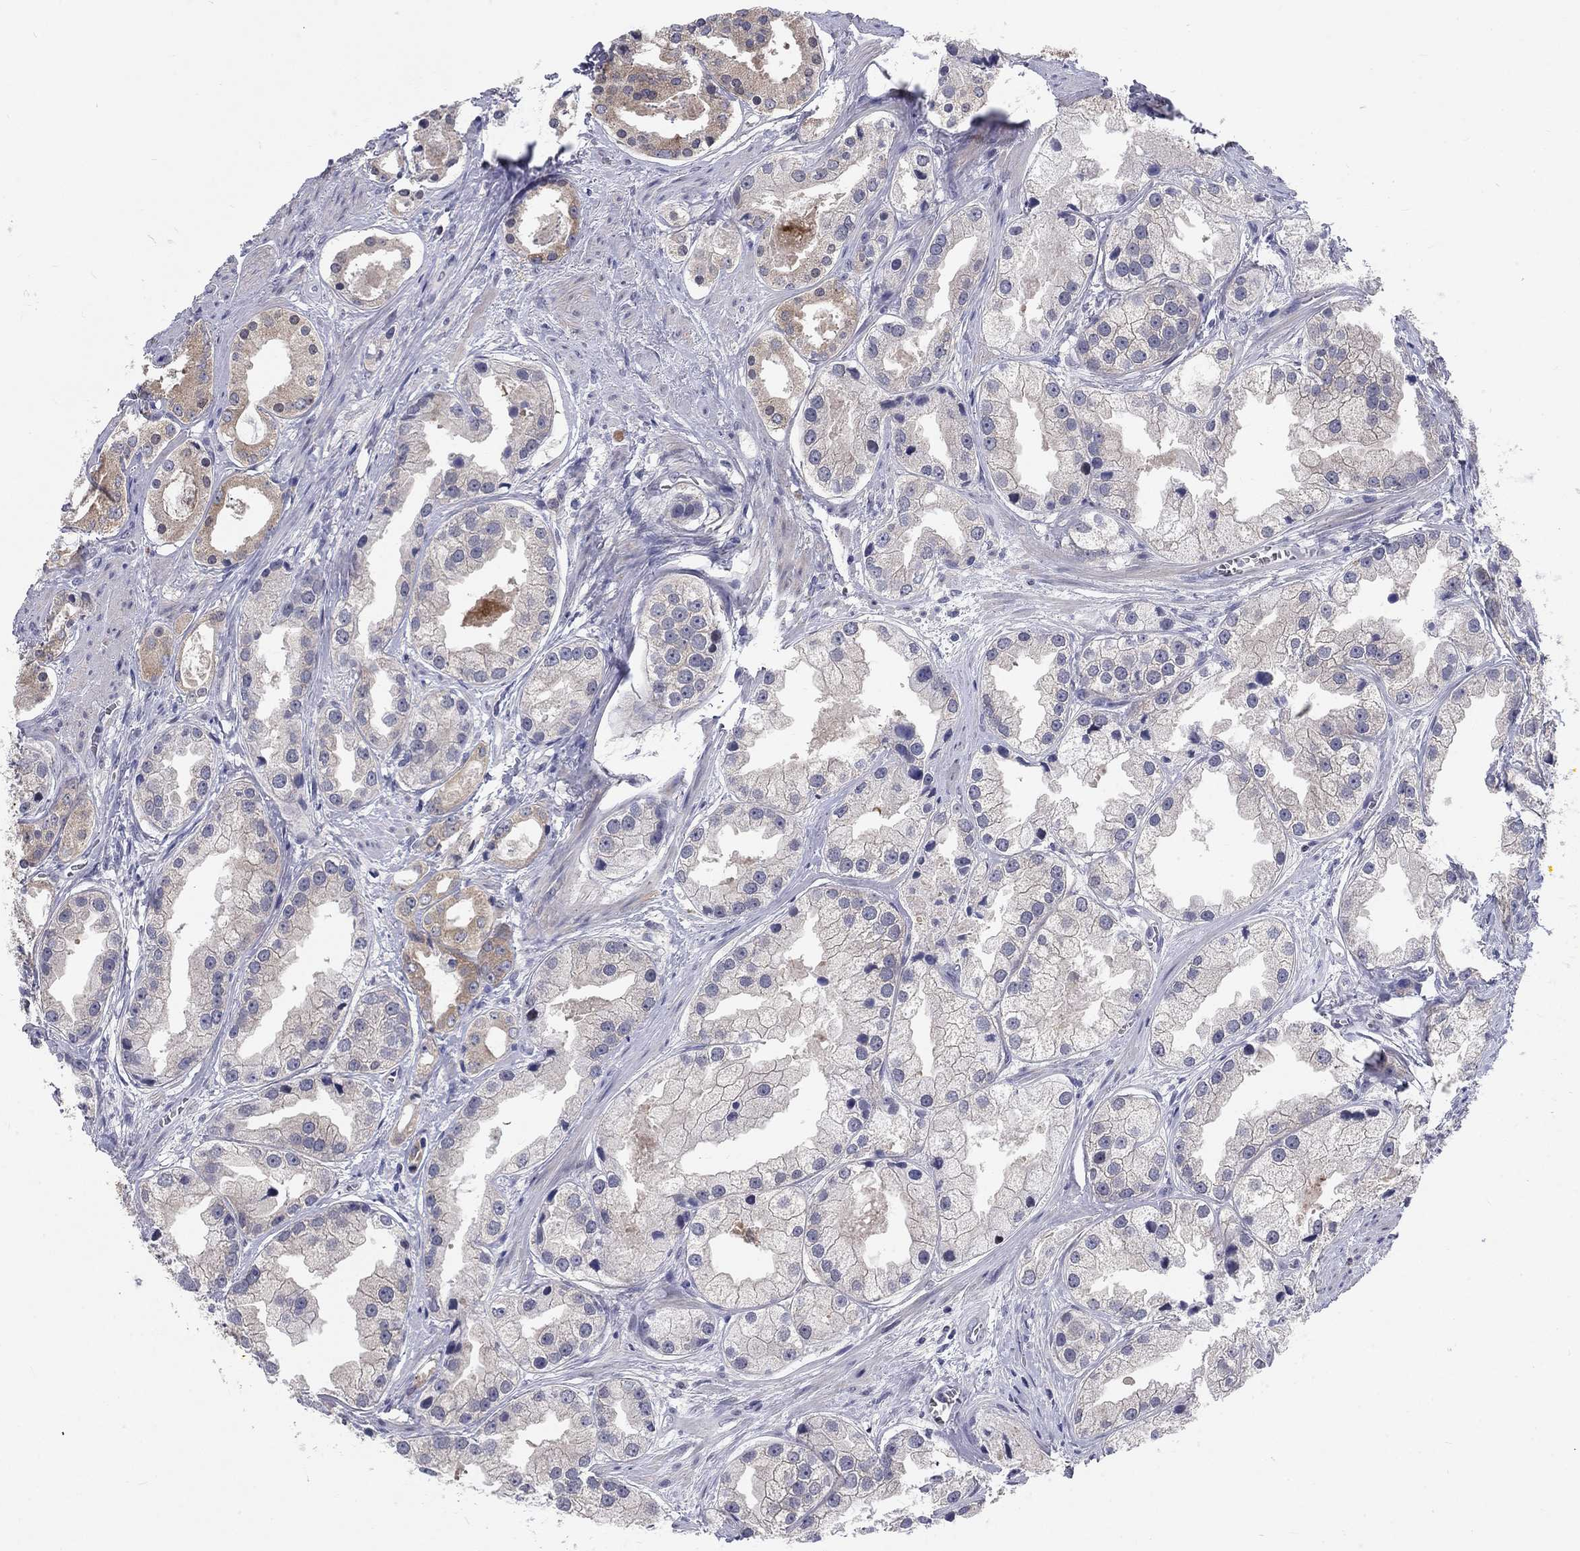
{"staining": {"intensity": "weak", "quantity": "25%-75%", "location": "cytoplasmic/membranous"}, "tissue": "prostate cancer", "cell_type": "Tumor cells", "image_type": "cancer", "snomed": [{"axis": "morphology", "description": "Adenocarcinoma, NOS"}, {"axis": "topography", "description": "Prostate"}], "caption": "Prostate cancer was stained to show a protein in brown. There is low levels of weak cytoplasmic/membranous staining in about 25%-75% of tumor cells. Nuclei are stained in blue.", "gene": "PHKA1", "patient": {"sex": "male", "age": 61}}